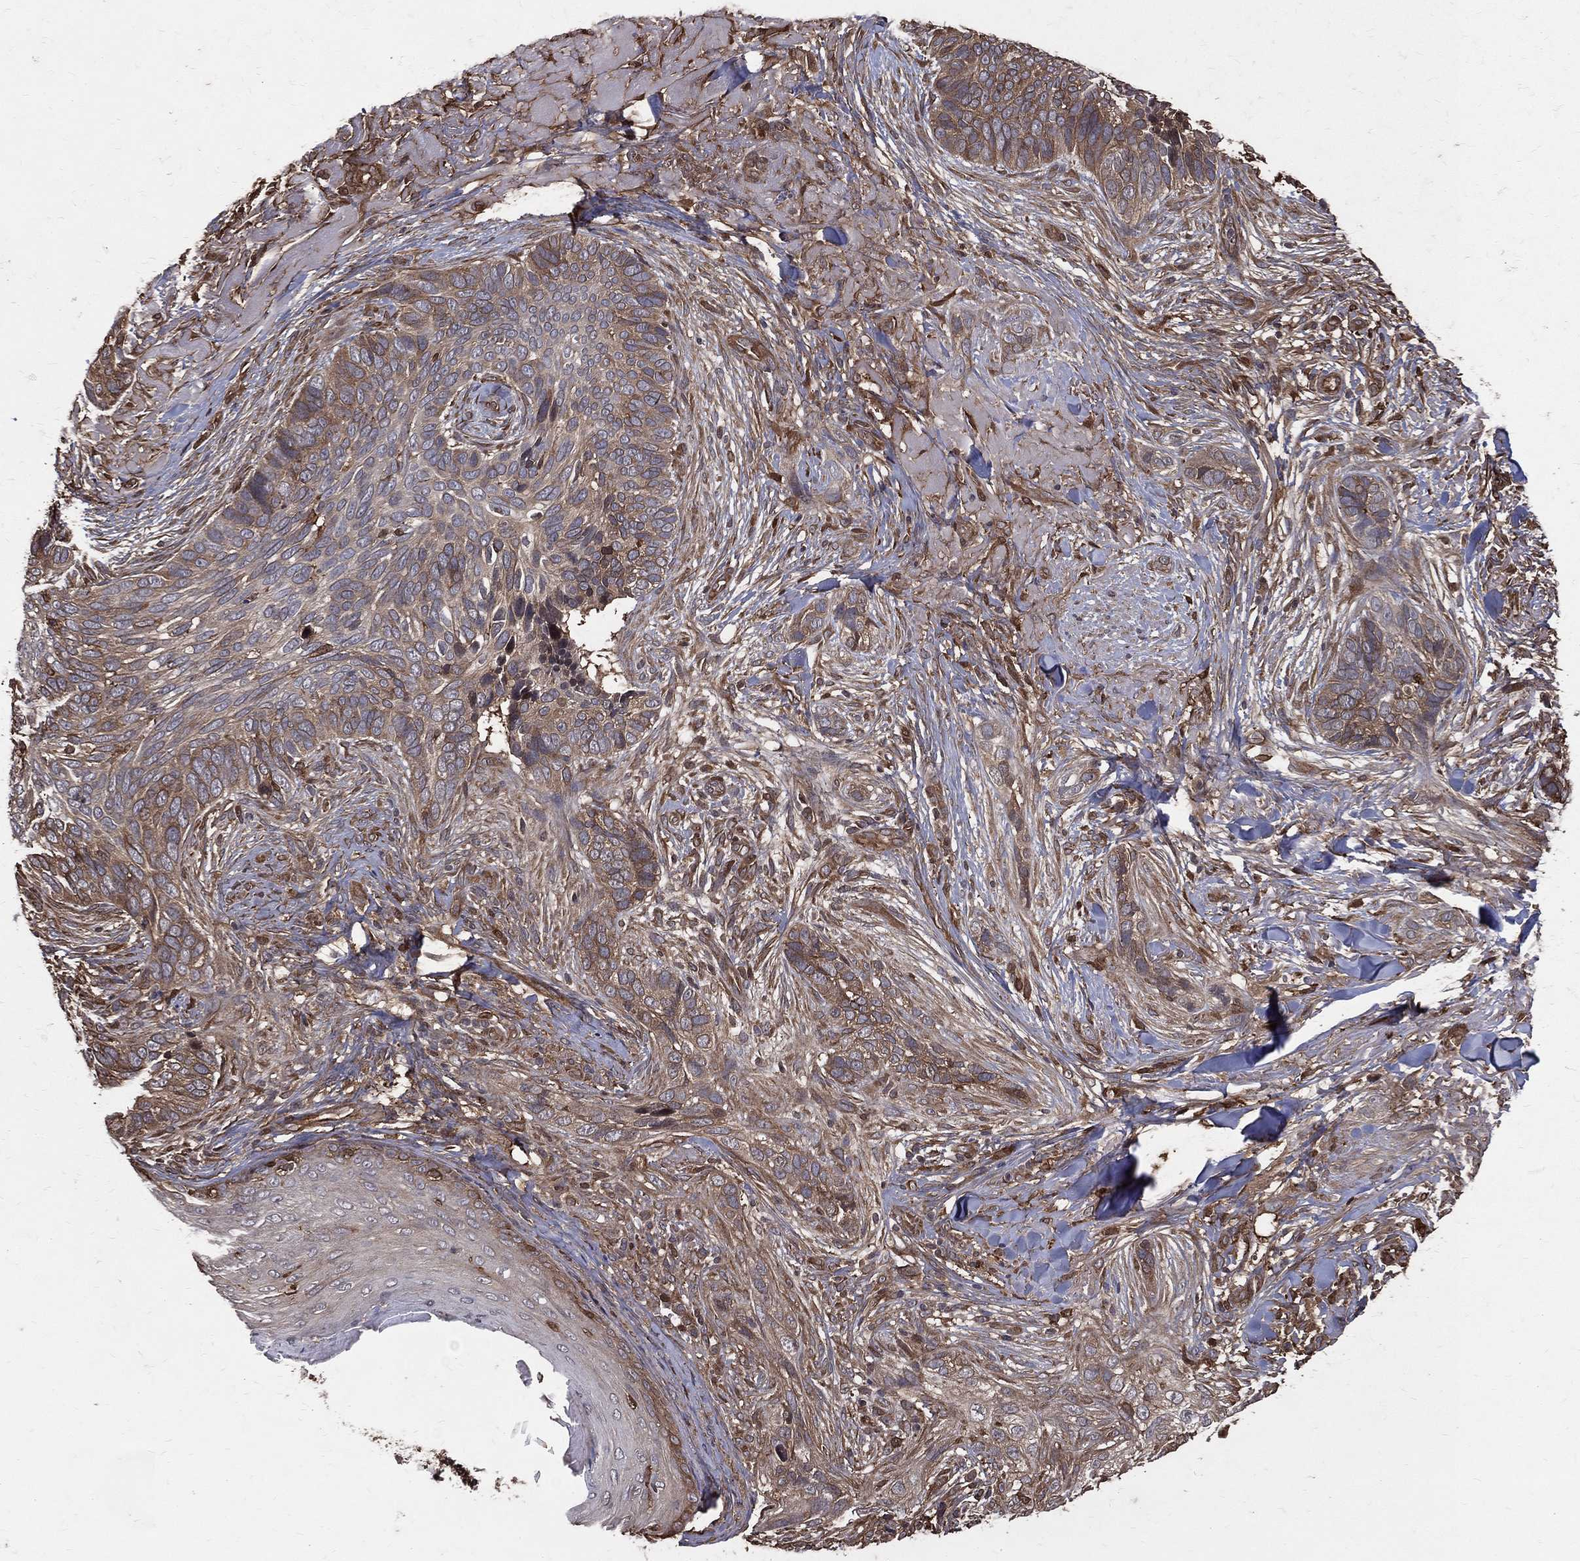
{"staining": {"intensity": "moderate", "quantity": "25%-75%", "location": "cytoplasmic/membranous"}, "tissue": "skin cancer", "cell_type": "Tumor cells", "image_type": "cancer", "snomed": [{"axis": "morphology", "description": "Basal cell carcinoma"}, {"axis": "topography", "description": "Skin"}], "caption": "Skin basal cell carcinoma stained for a protein displays moderate cytoplasmic/membranous positivity in tumor cells.", "gene": "DPYSL2", "patient": {"sex": "male", "age": 91}}